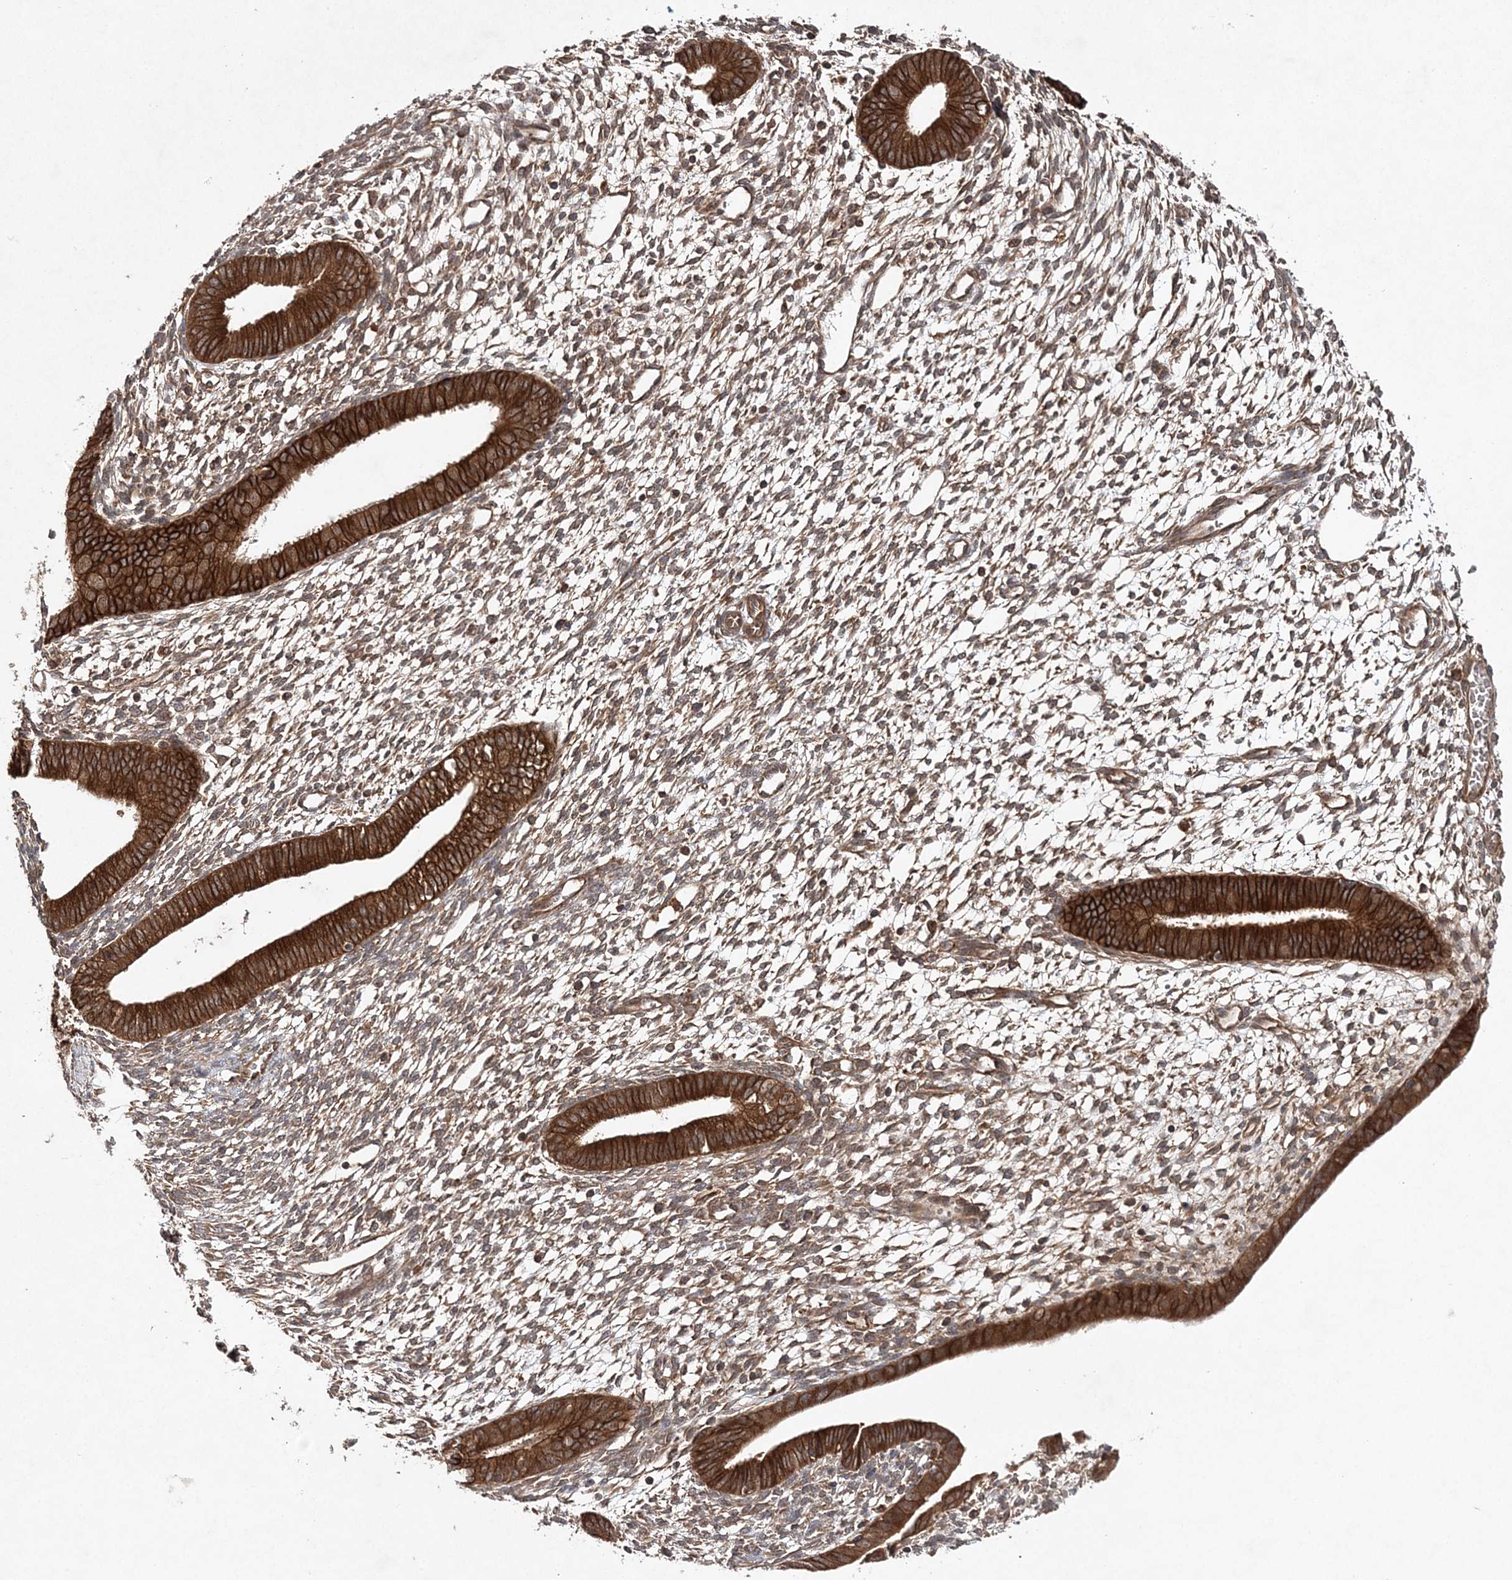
{"staining": {"intensity": "weak", "quantity": "25%-75%", "location": "cytoplasmic/membranous"}, "tissue": "endometrium", "cell_type": "Cells in endometrial stroma", "image_type": "normal", "snomed": [{"axis": "morphology", "description": "Normal tissue, NOS"}, {"axis": "topography", "description": "Endometrium"}], "caption": "The histopathology image demonstrates immunohistochemical staining of benign endometrium. There is weak cytoplasmic/membranous positivity is seen in about 25%-75% of cells in endometrial stroma.", "gene": "TMEM9B", "patient": {"sex": "female", "age": 46}}